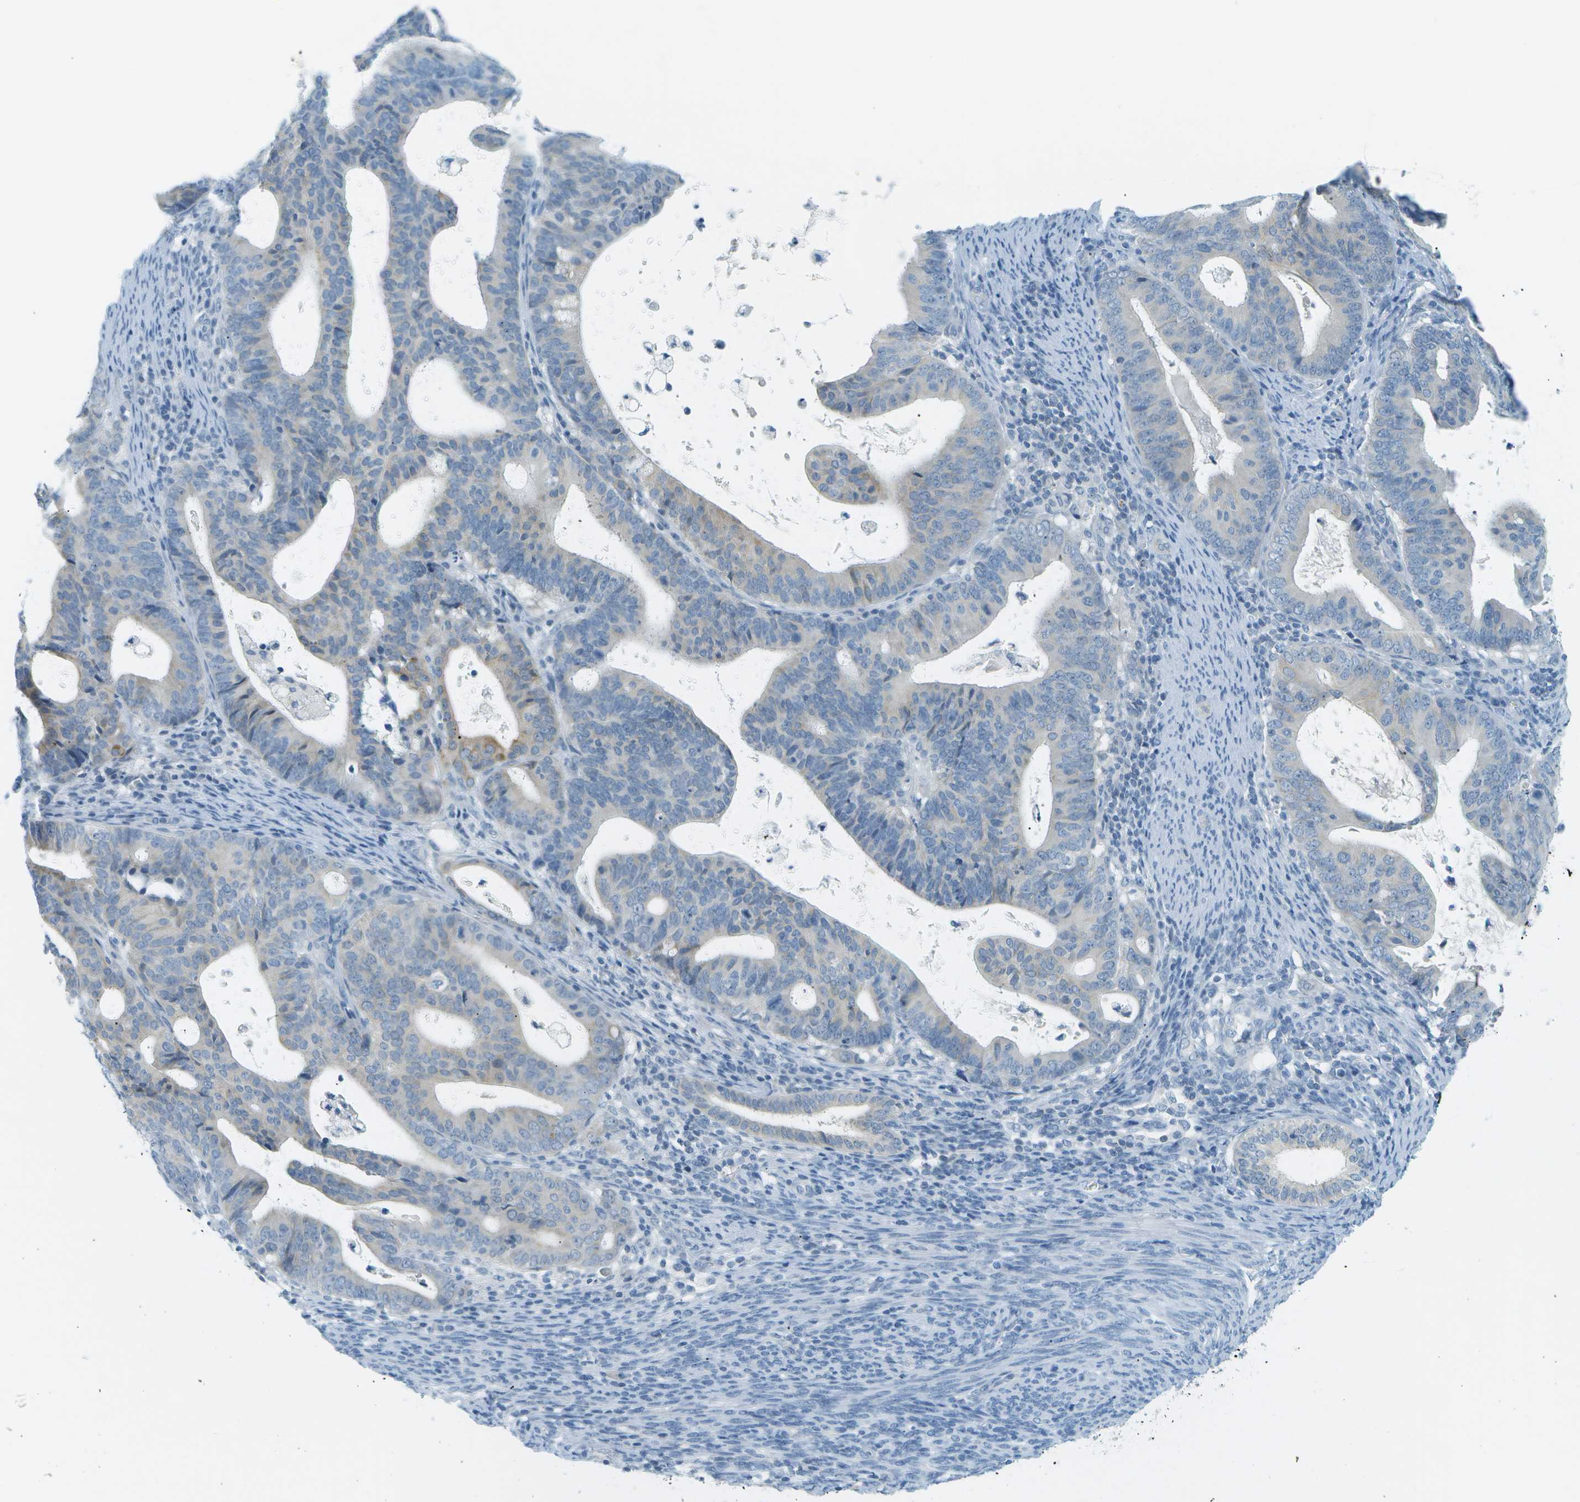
{"staining": {"intensity": "negative", "quantity": "none", "location": "none"}, "tissue": "endometrial cancer", "cell_type": "Tumor cells", "image_type": "cancer", "snomed": [{"axis": "morphology", "description": "Adenocarcinoma, NOS"}, {"axis": "topography", "description": "Uterus"}], "caption": "An immunohistochemistry (IHC) histopathology image of adenocarcinoma (endometrial) is shown. There is no staining in tumor cells of adenocarcinoma (endometrial). (Brightfield microscopy of DAB (3,3'-diaminobenzidine) immunohistochemistry (IHC) at high magnification).", "gene": "SMYD5", "patient": {"sex": "female", "age": 83}}